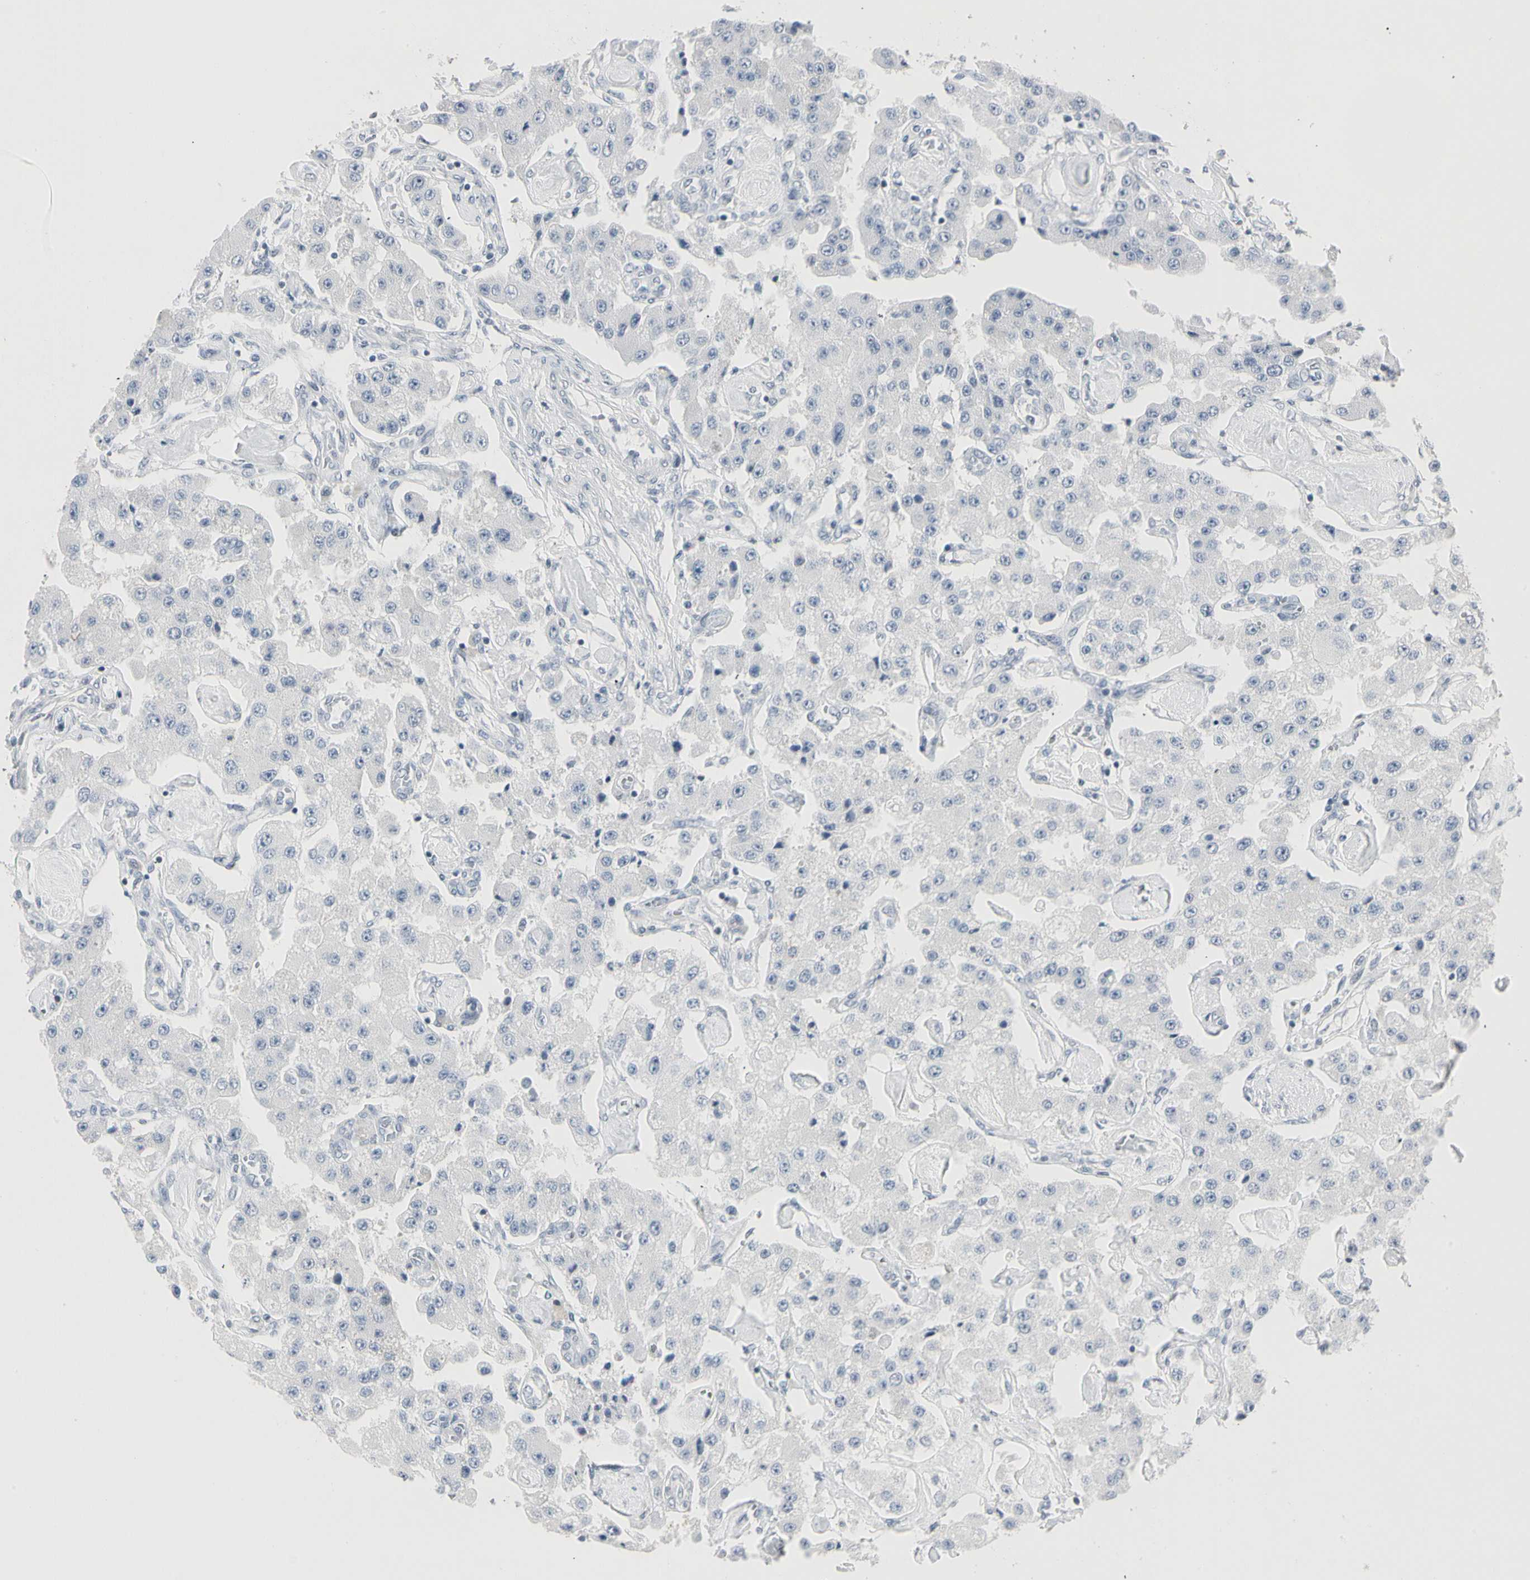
{"staining": {"intensity": "negative", "quantity": "none", "location": "none"}, "tissue": "carcinoid", "cell_type": "Tumor cells", "image_type": "cancer", "snomed": [{"axis": "morphology", "description": "Carcinoid, malignant, NOS"}, {"axis": "topography", "description": "Pancreas"}], "caption": "Carcinoid (malignant) stained for a protein using IHC demonstrates no staining tumor cells.", "gene": "DMPK", "patient": {"sex": "male", "age": 41}}